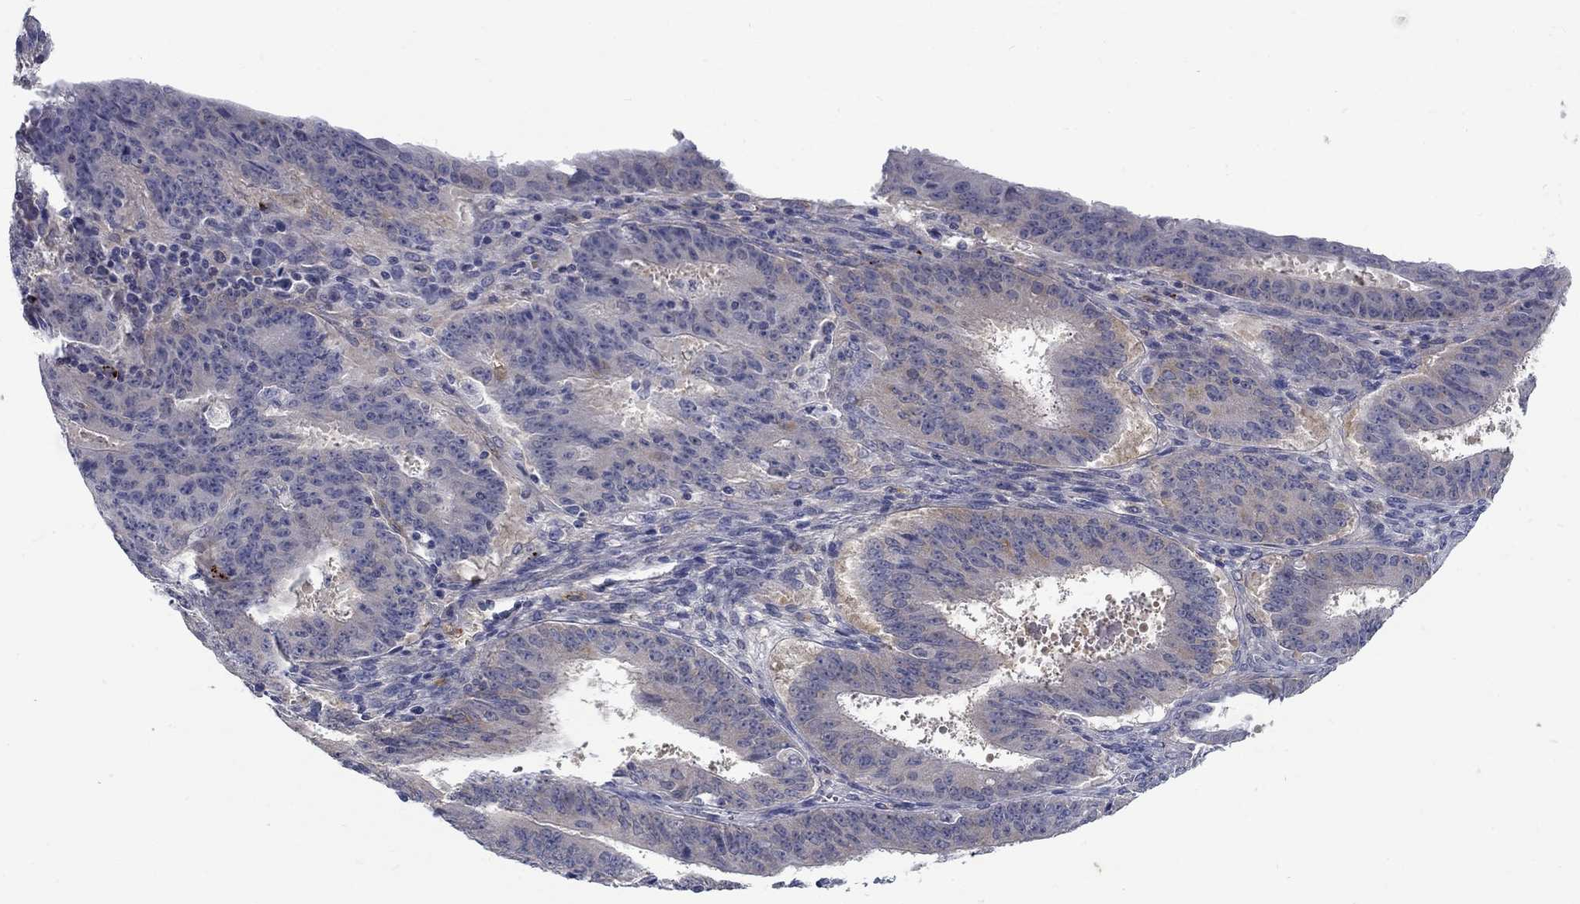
{"staining": {"intensity": "negative", "quantity": "none", "location": "none"}, "tissue": "ovarian cancer", "cell_type": "Tumor cells", "image_type": "cancer", "snomed": [{"axis": "morphology", "description": "Carcinoma, endometroid"}, {"axis": "topography", "description": "Ovary"}], "caption": "DAB immunohistochemical staining of human ovarian endometroid carcinoma displays no significant positivity in tumor cells.", "gene": "MTSS2", "patient": {"sex": "female", "age": 42}}